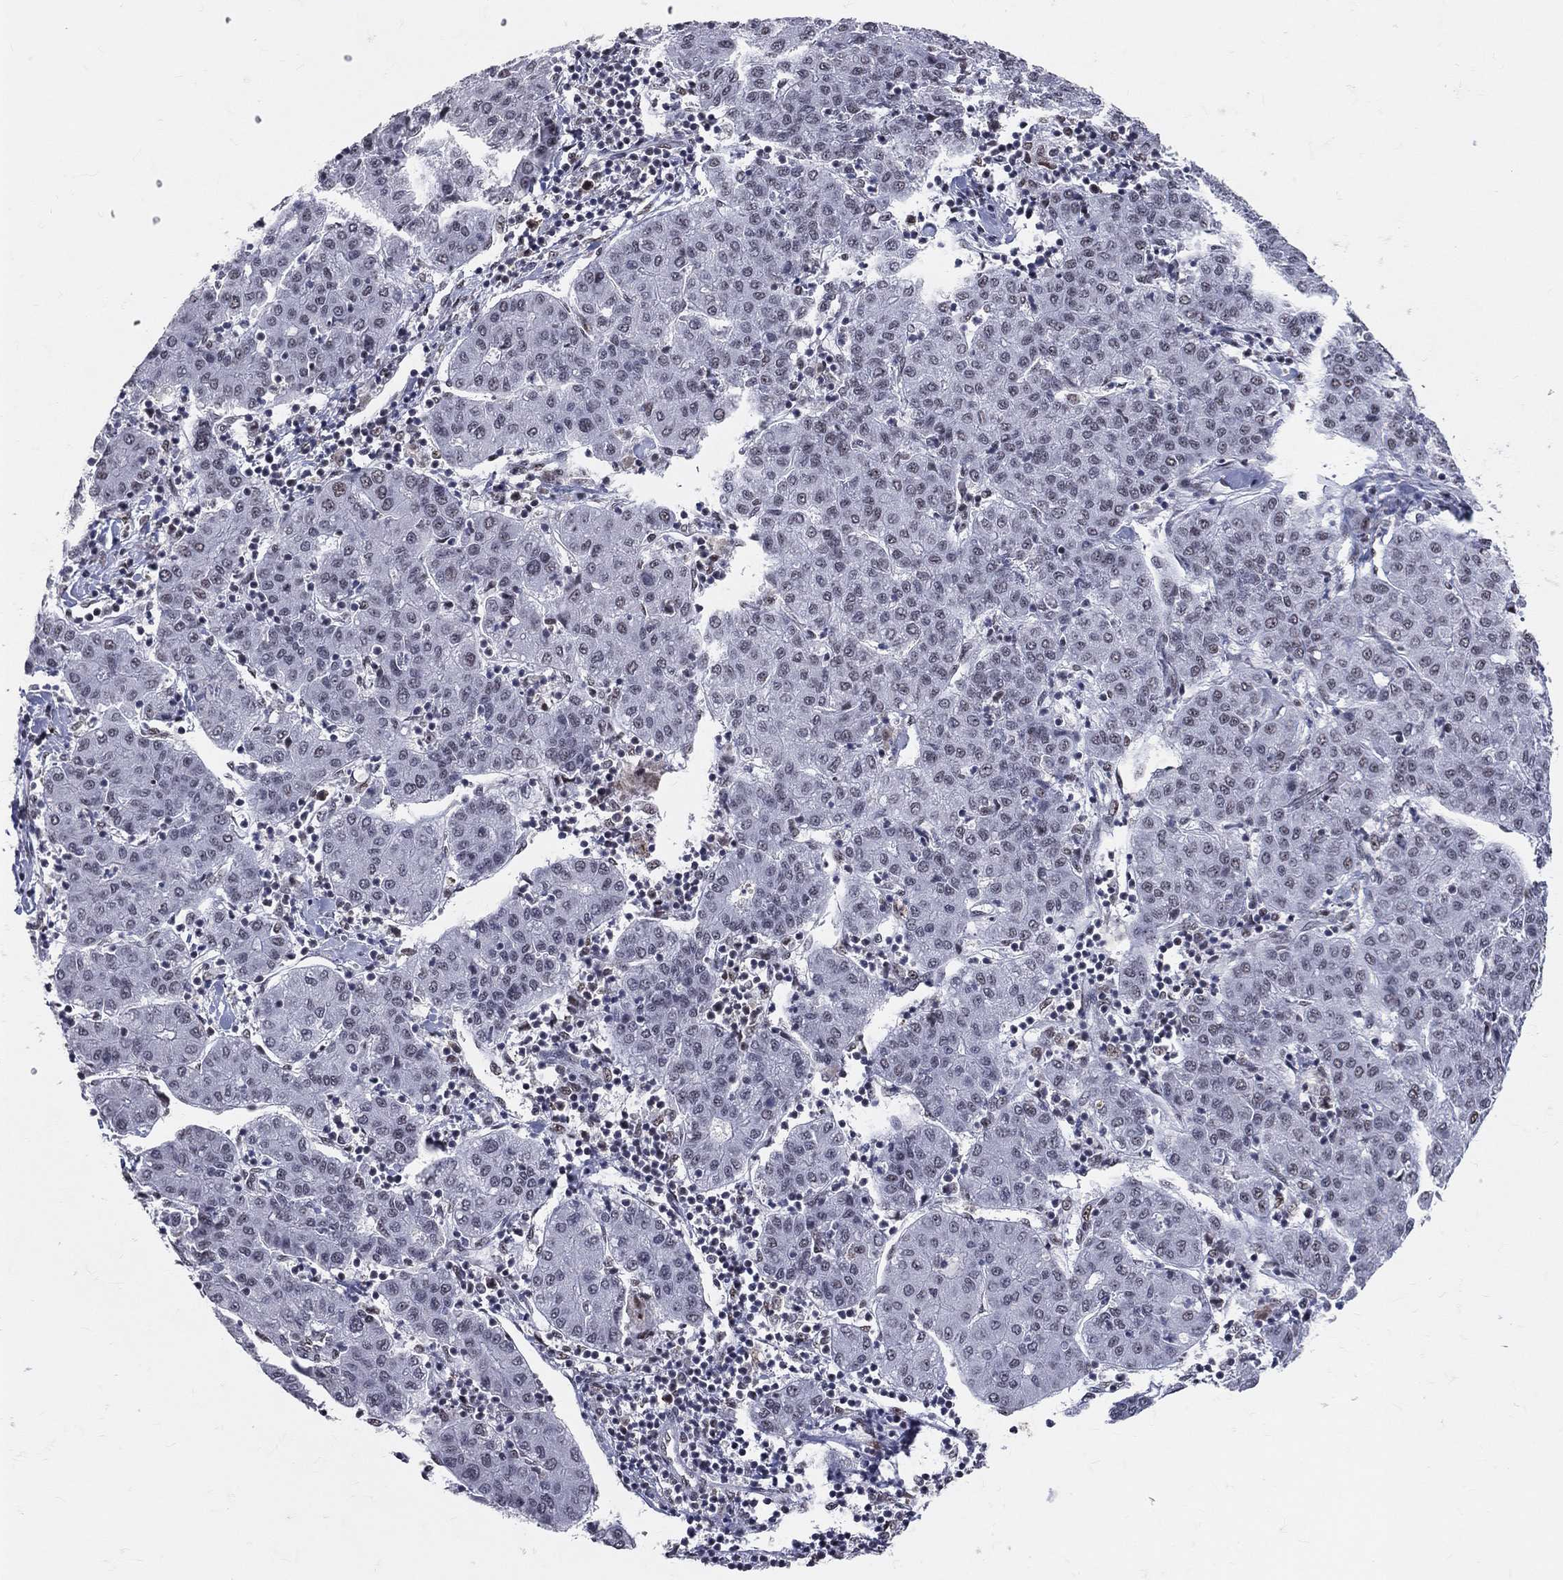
{"staining": {"intensity": "negative", "quantity": "none", "location": "none"}, "tissue": "liver cancer", "cell_type": "Tumor cells", "image_type": "cancer", "snomed": [{"axis": "morphology", "description": "Carcinoma, Hepatocellular, NOS"}, {"axis": "topography", "description": "Liver"}], "caption": "Histopathology image shows no protein expression in tumor cells of hepatocellular carcinoma (liver) tissue.", "gene": "CDK7", "patient": {"sex": "male", "age": 65}}